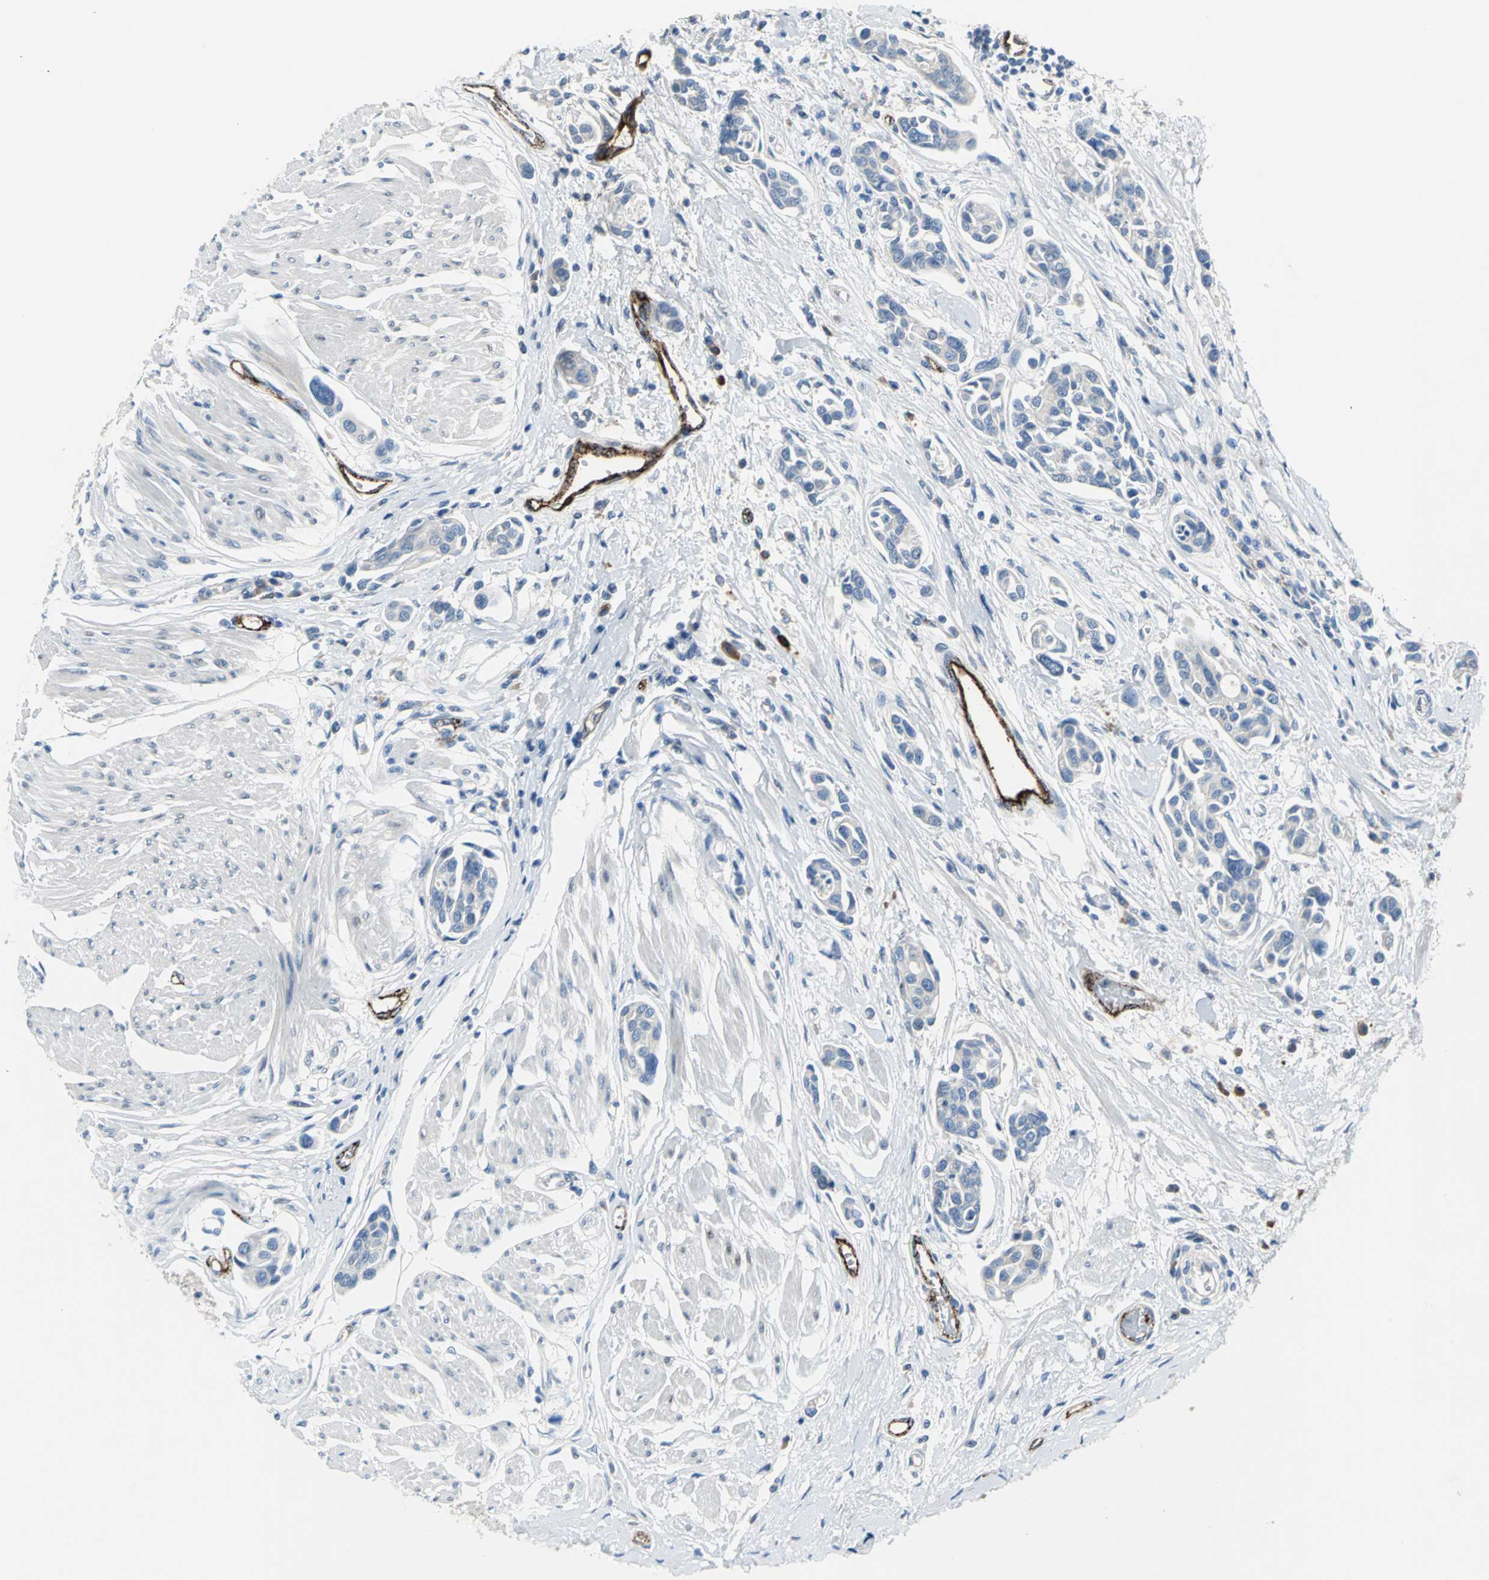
{"staining": {"intensity": "negative", "quantity": "none", "location": "none"}, "tissue": "urothelial cancer", "cell_type": "Tumor cells", "image_type": "cancer", "snomed": [{"axis": "morphology", "description": "Urothelial carcinoma, High grade"}, {"axis": "topography", "description": "Urinary bladder"}], "caption": "A histopathology image of human urothelial carcinoma (high-grade) is negative for staining in tumor cells.", "gene": "SELP", "patient": {"sex": "male", "age": 78}}